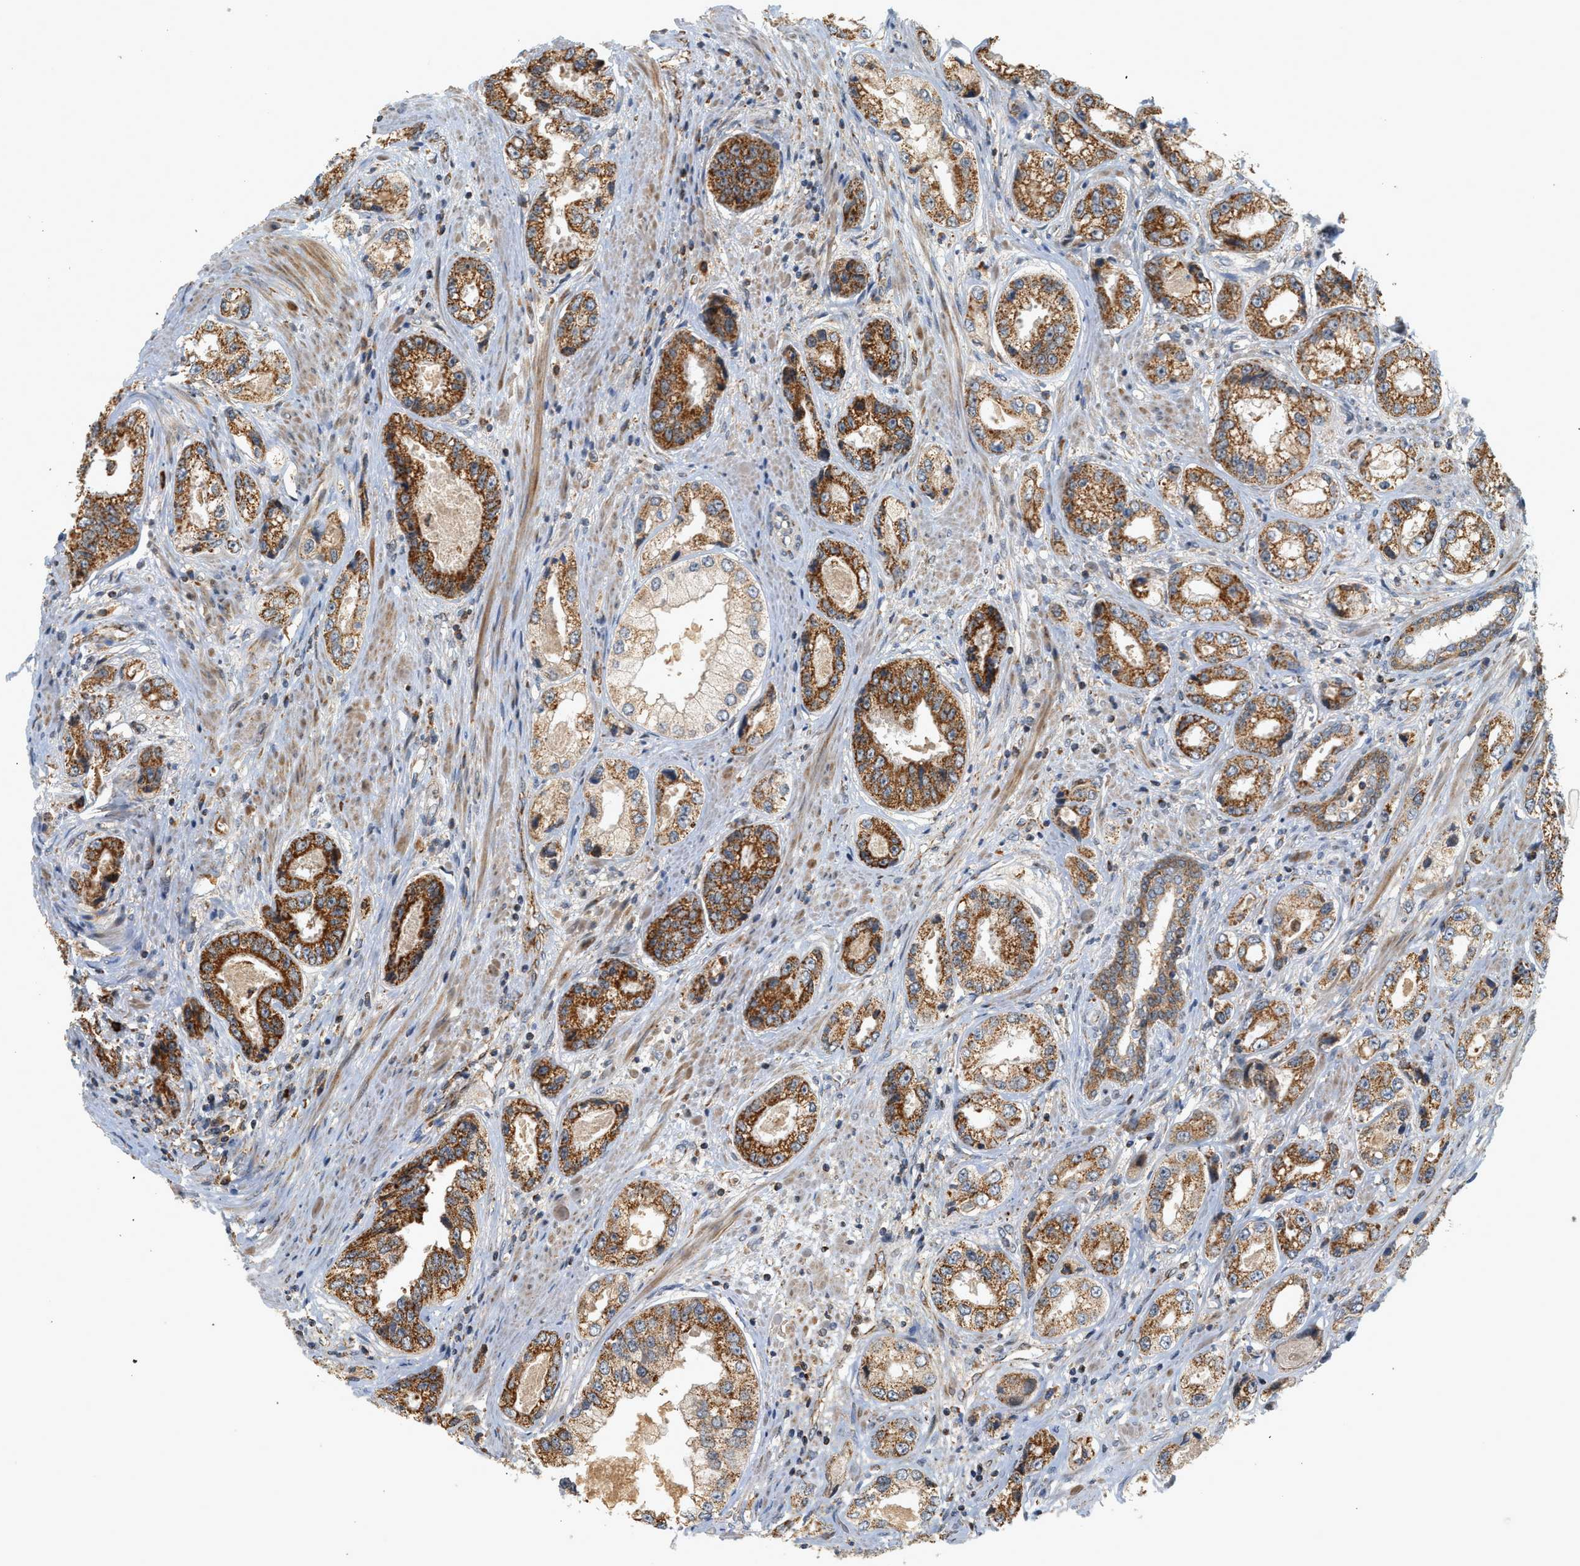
{"staining": {"intensity": "strong", "quantity": ">75%", "location": "cytoplasmic/membranous"}, "tissue": "prostate cancer", "cell_type": "Tumor cells", "image_type": "cancer", "snomed": [{"axis": "morphology", "description": "Adenocarcinoma, High grade"}, {"axis": "topography", "description": "Prostate"}], "caption": "Immunohistochemical staining of human prostate cancer shows strong cytoplasmic/membranous protein positivity in about >75% of tumor cells.", "gene": "MCU", "patient": {"sex": "male", "age": 61}}